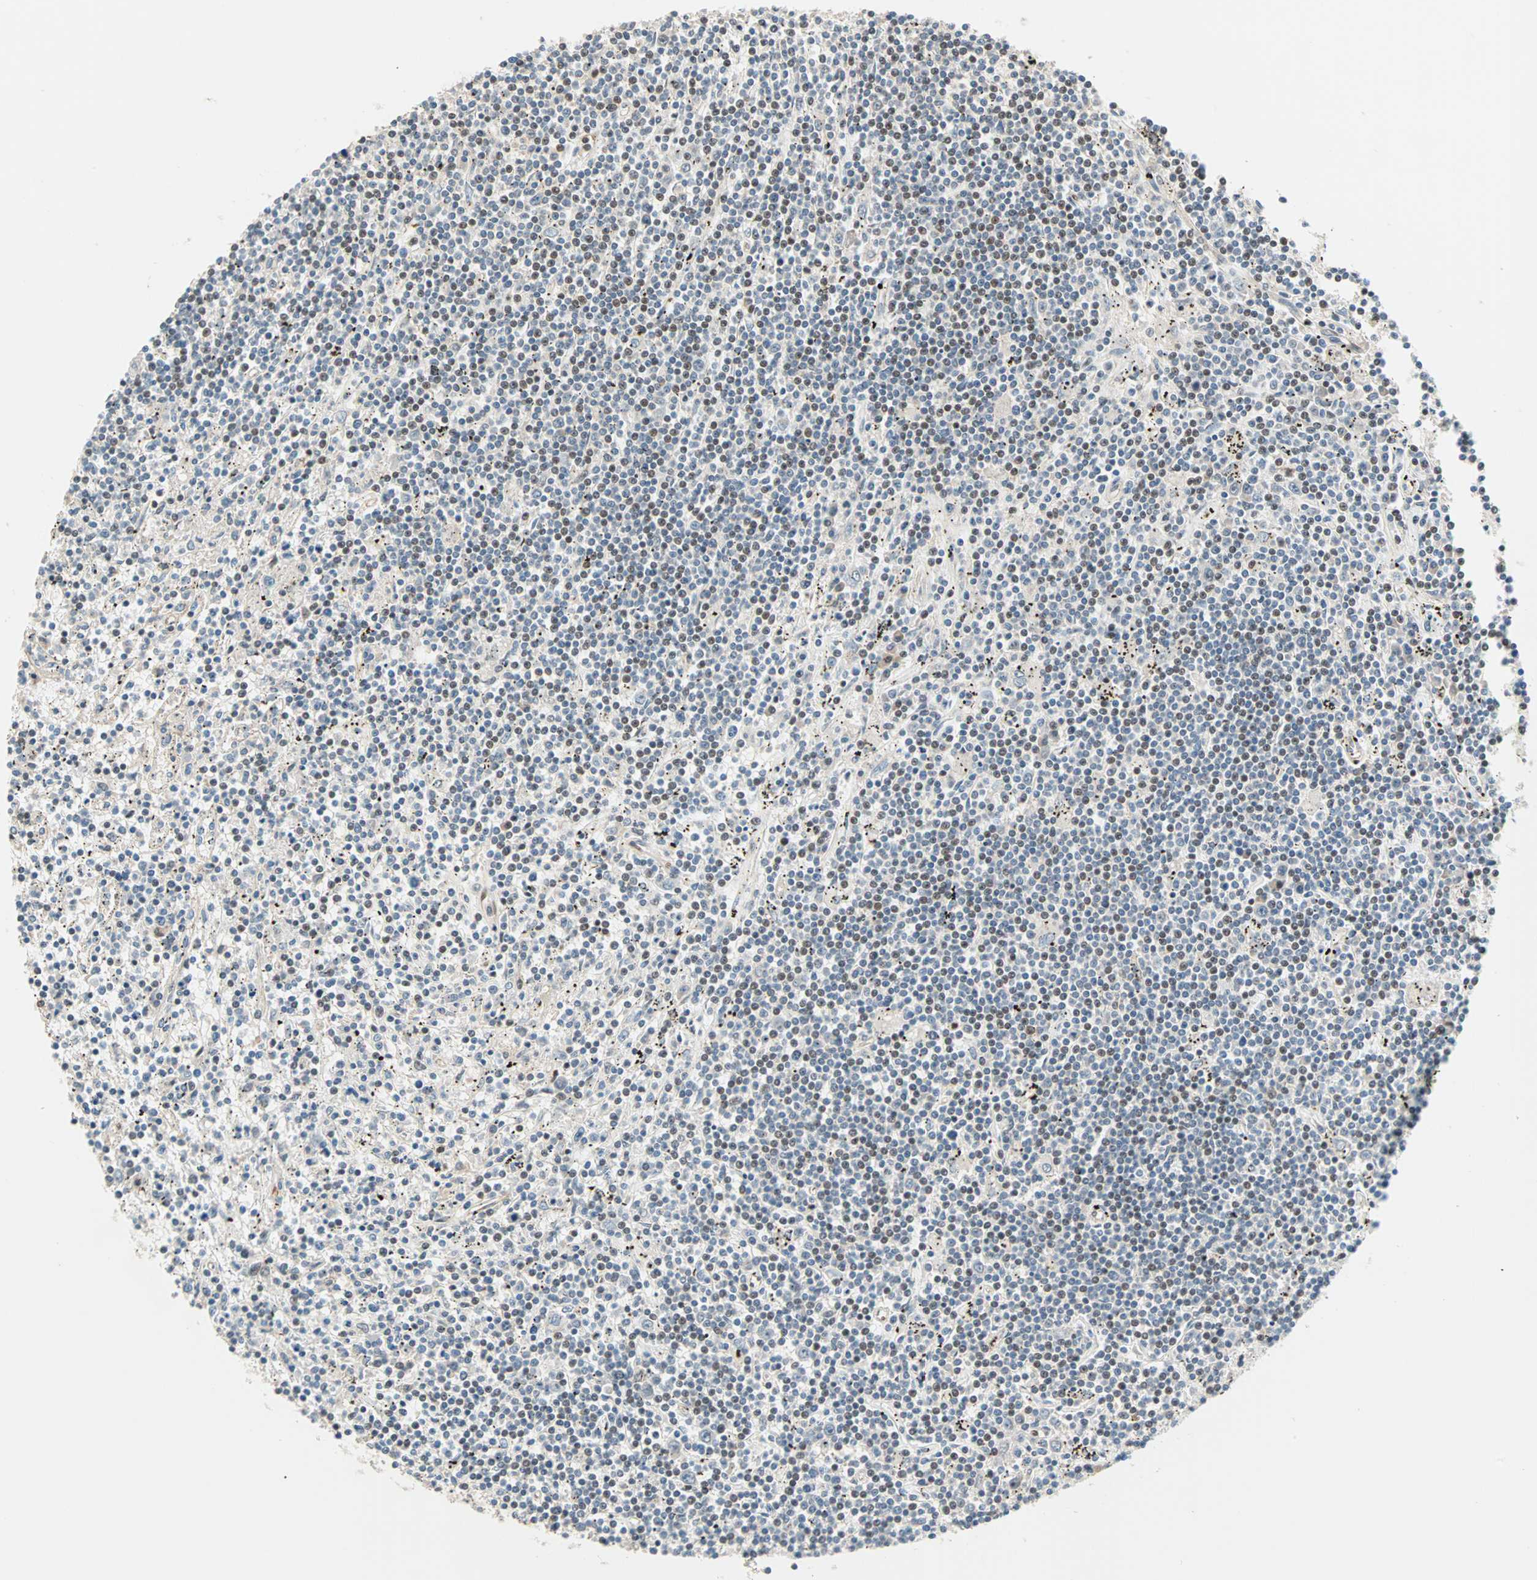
{"staining": {"intensity": "moderate", "quantity": "<25%", "location": "nuclear"}, "tissue": "lymphoma", "cell_type": "Tumor cells", "image_type": "cancer", "snomed": [{"axis": "morphology", "description": "Malignant lymphoma, non-Hodgkin's type, Low grade"}, {"axis": "topography", "description": "Spleen"}], "caption": "Brown immunohistochemical staining in human malignant lymphoma, non-Hodgkin's type (low-grade) exhibits moderate nuclear staining in about <25% of tumor cells. (IHC, brightfield microscopy, high magnification).", "gene": "HECW1", "patient": {"sex": "male", "age": 76}}